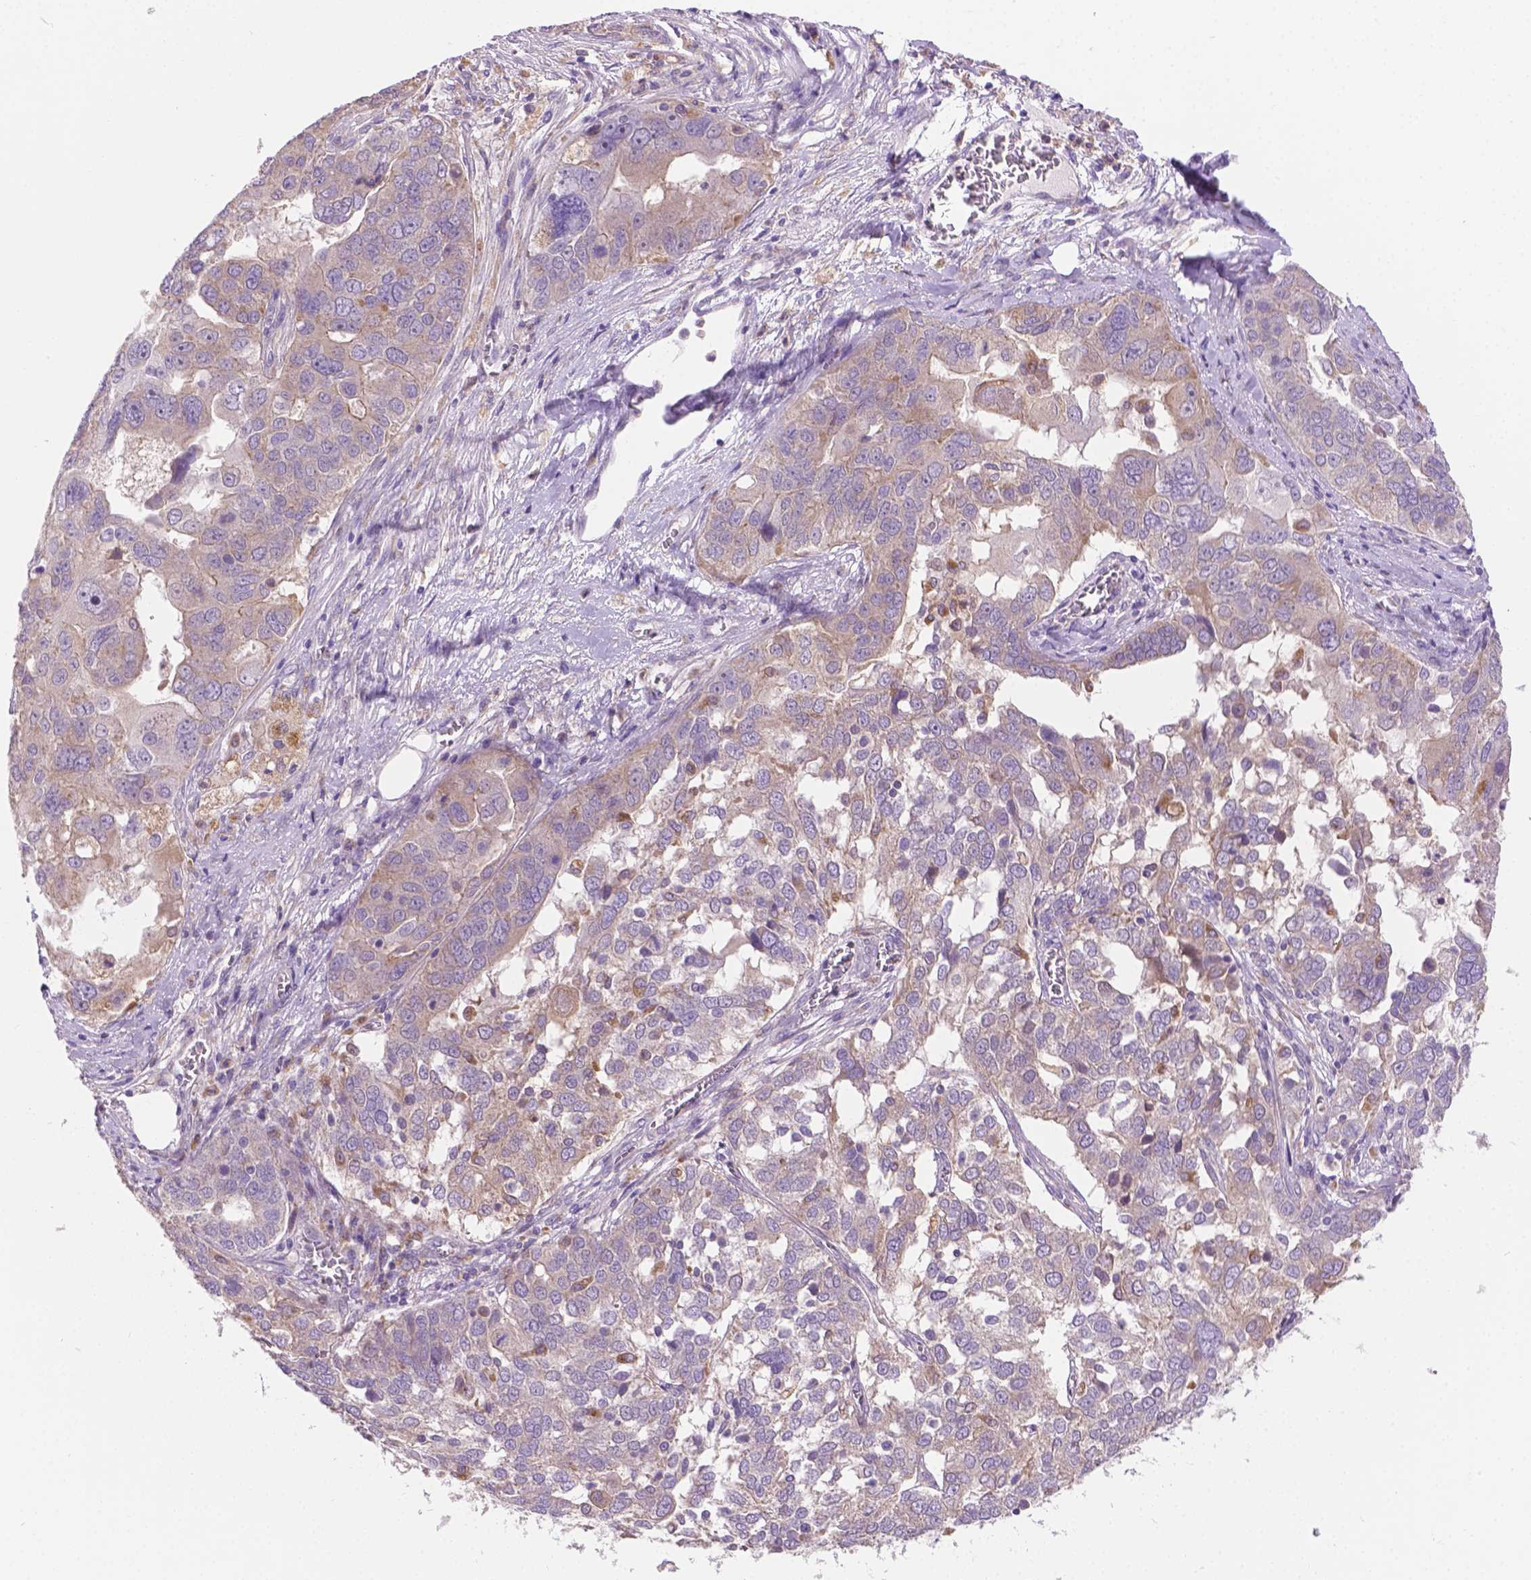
{"staining": {"intensity": "weak", "quantity": "<25%", "location": "cytoplasmic/membranous"}, "tissue": "ovarian cancer", "cell_type": "Tumor cells", "image_type": "cancer", "snomed": [{"axis": "morphology", "description": "Carcinoma, endometroid"}, {"axis": "topography", "description": "Soft tissue"}, {"axis": "topography", "description": "Ovary"}], "caption": "Ovarian cancer stained for a protein using IHC demonstrates no expression tumor cells.", "gene": "CDH7", "patient": {"sex": "female", "age": 52}}